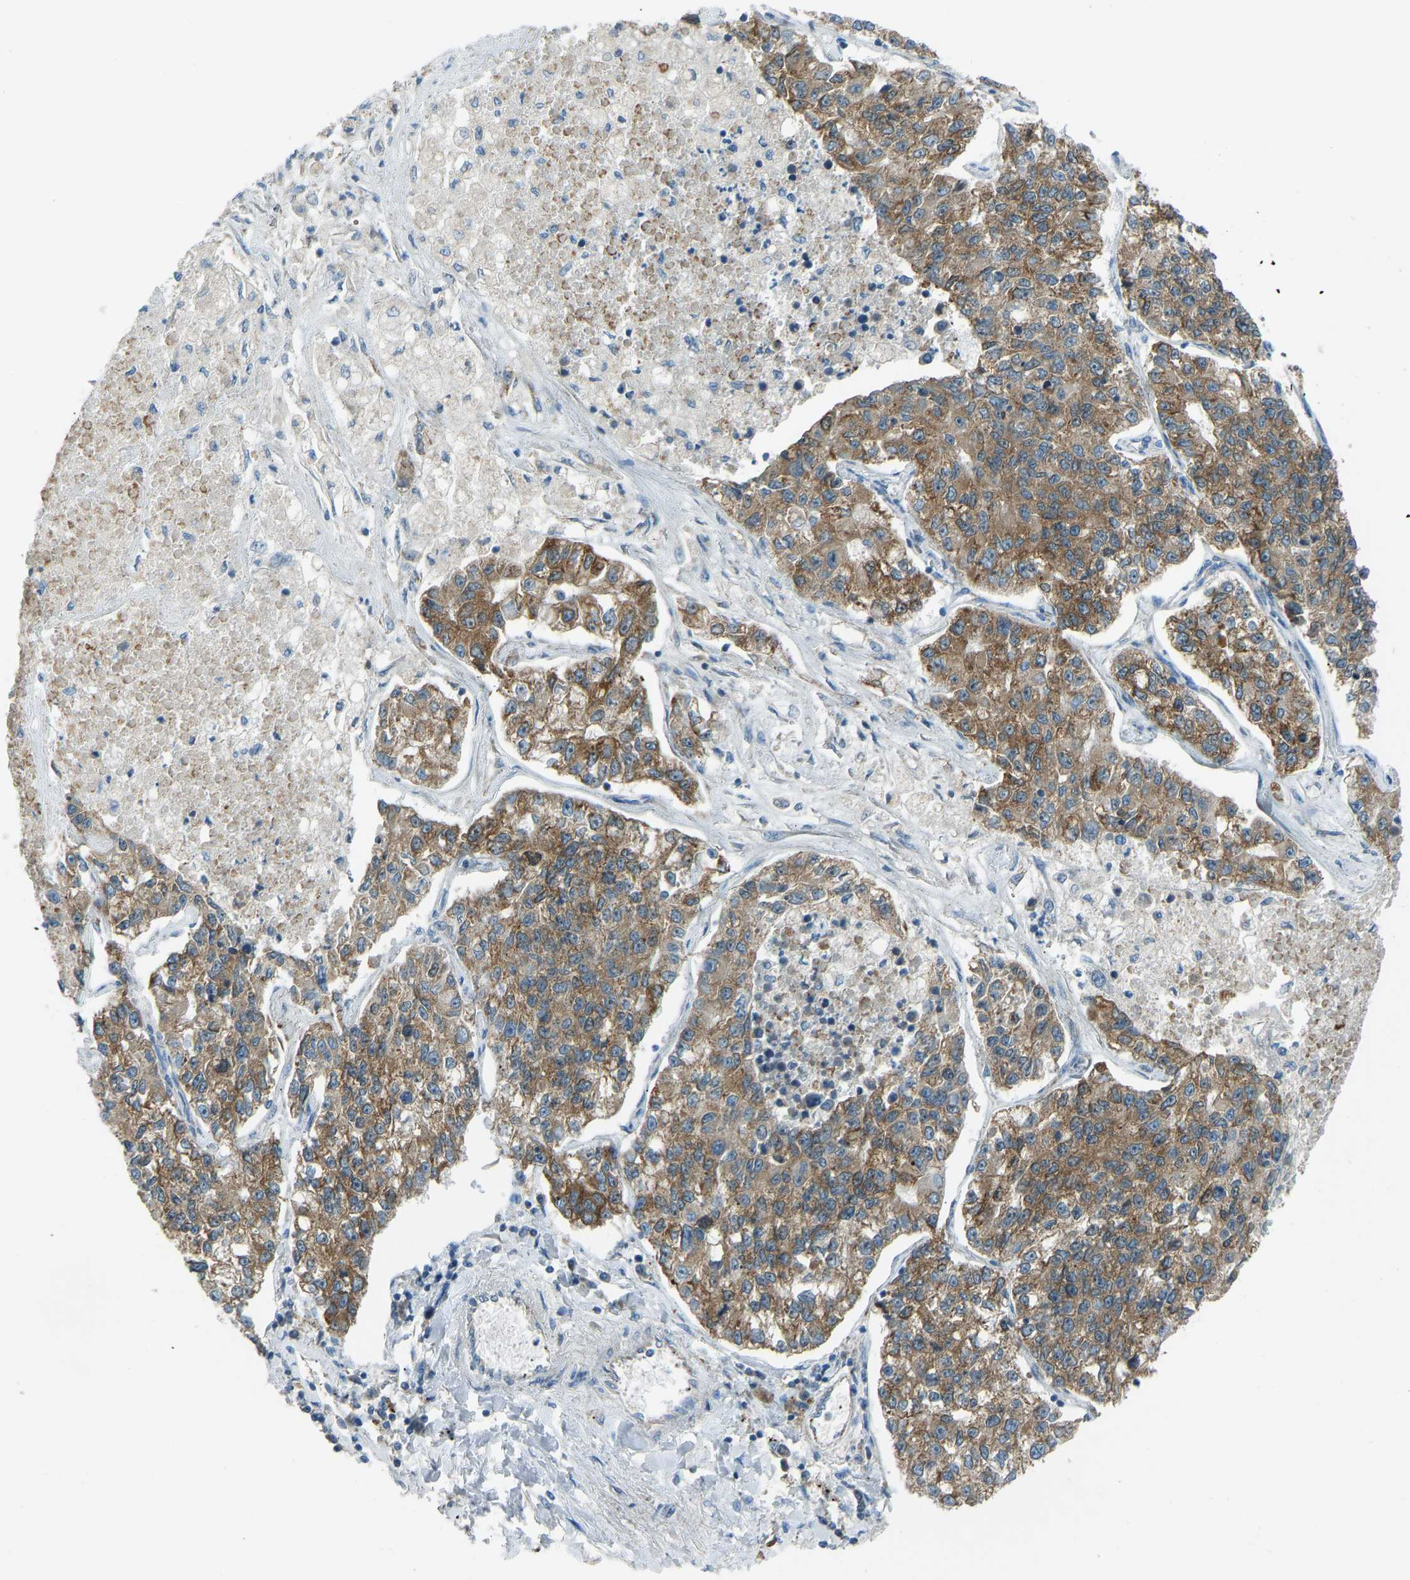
{"staining": {"intensity": "moderate", "quantity": ">75%", "location": "cytoplasmic/membranous"}, "tissue": "lung cancer", "cell_type": "Tumor cells", "image_type": "cancer", "snomed": [{"axis": "morphology", "description": "Adenocarcinoma, NOS"}, {"axis": "topography", "description": "Lung"}], "caption": "The micrograph exhibits immunohistochemical staining of lung cancer. There is moderate cytoplasmic/membranous positivity is appreciated in approximately >75% of tumor cells.", "gene": "STAU2", "patient": {"sex": "male", "age": 49}}